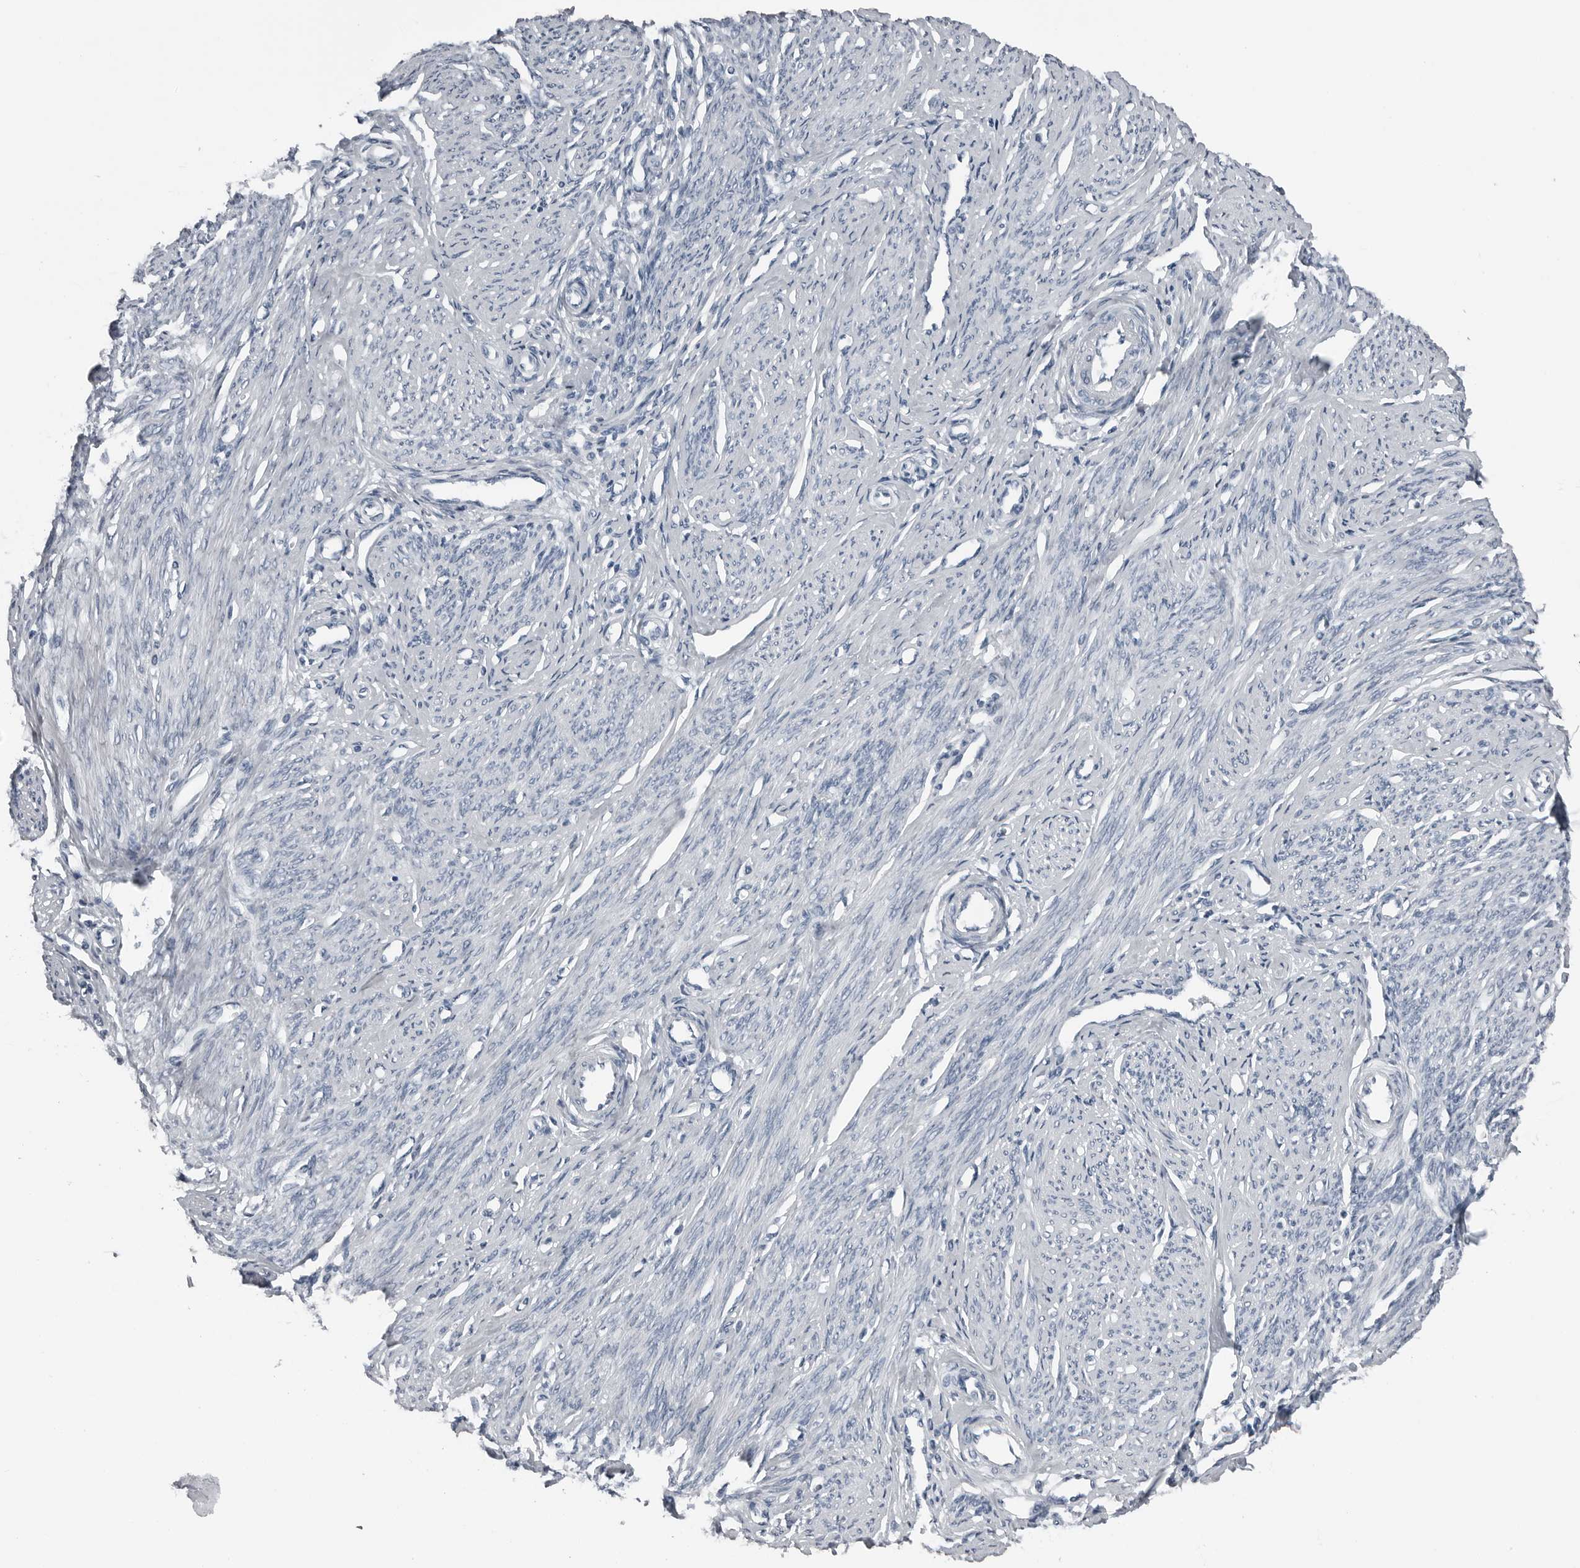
{"staining": {"intensity": "negative", "quantity": "none", "location": "none"}, "tissue": "endometrium", "cell_type": "Cells in endometrial stroma", "image_type": "normal", "snomed": [{"axis": "morphology", "description": "Normal tissue, NOS"}, {"axis": "topography", "description": "Endometrium"}], "caption": "Micrograph shows no significant protein staining in cells in endometrial stroma of benign endometrium.", "gene": "SPINK1", "patient": {"sex": "female", "age": 56}}